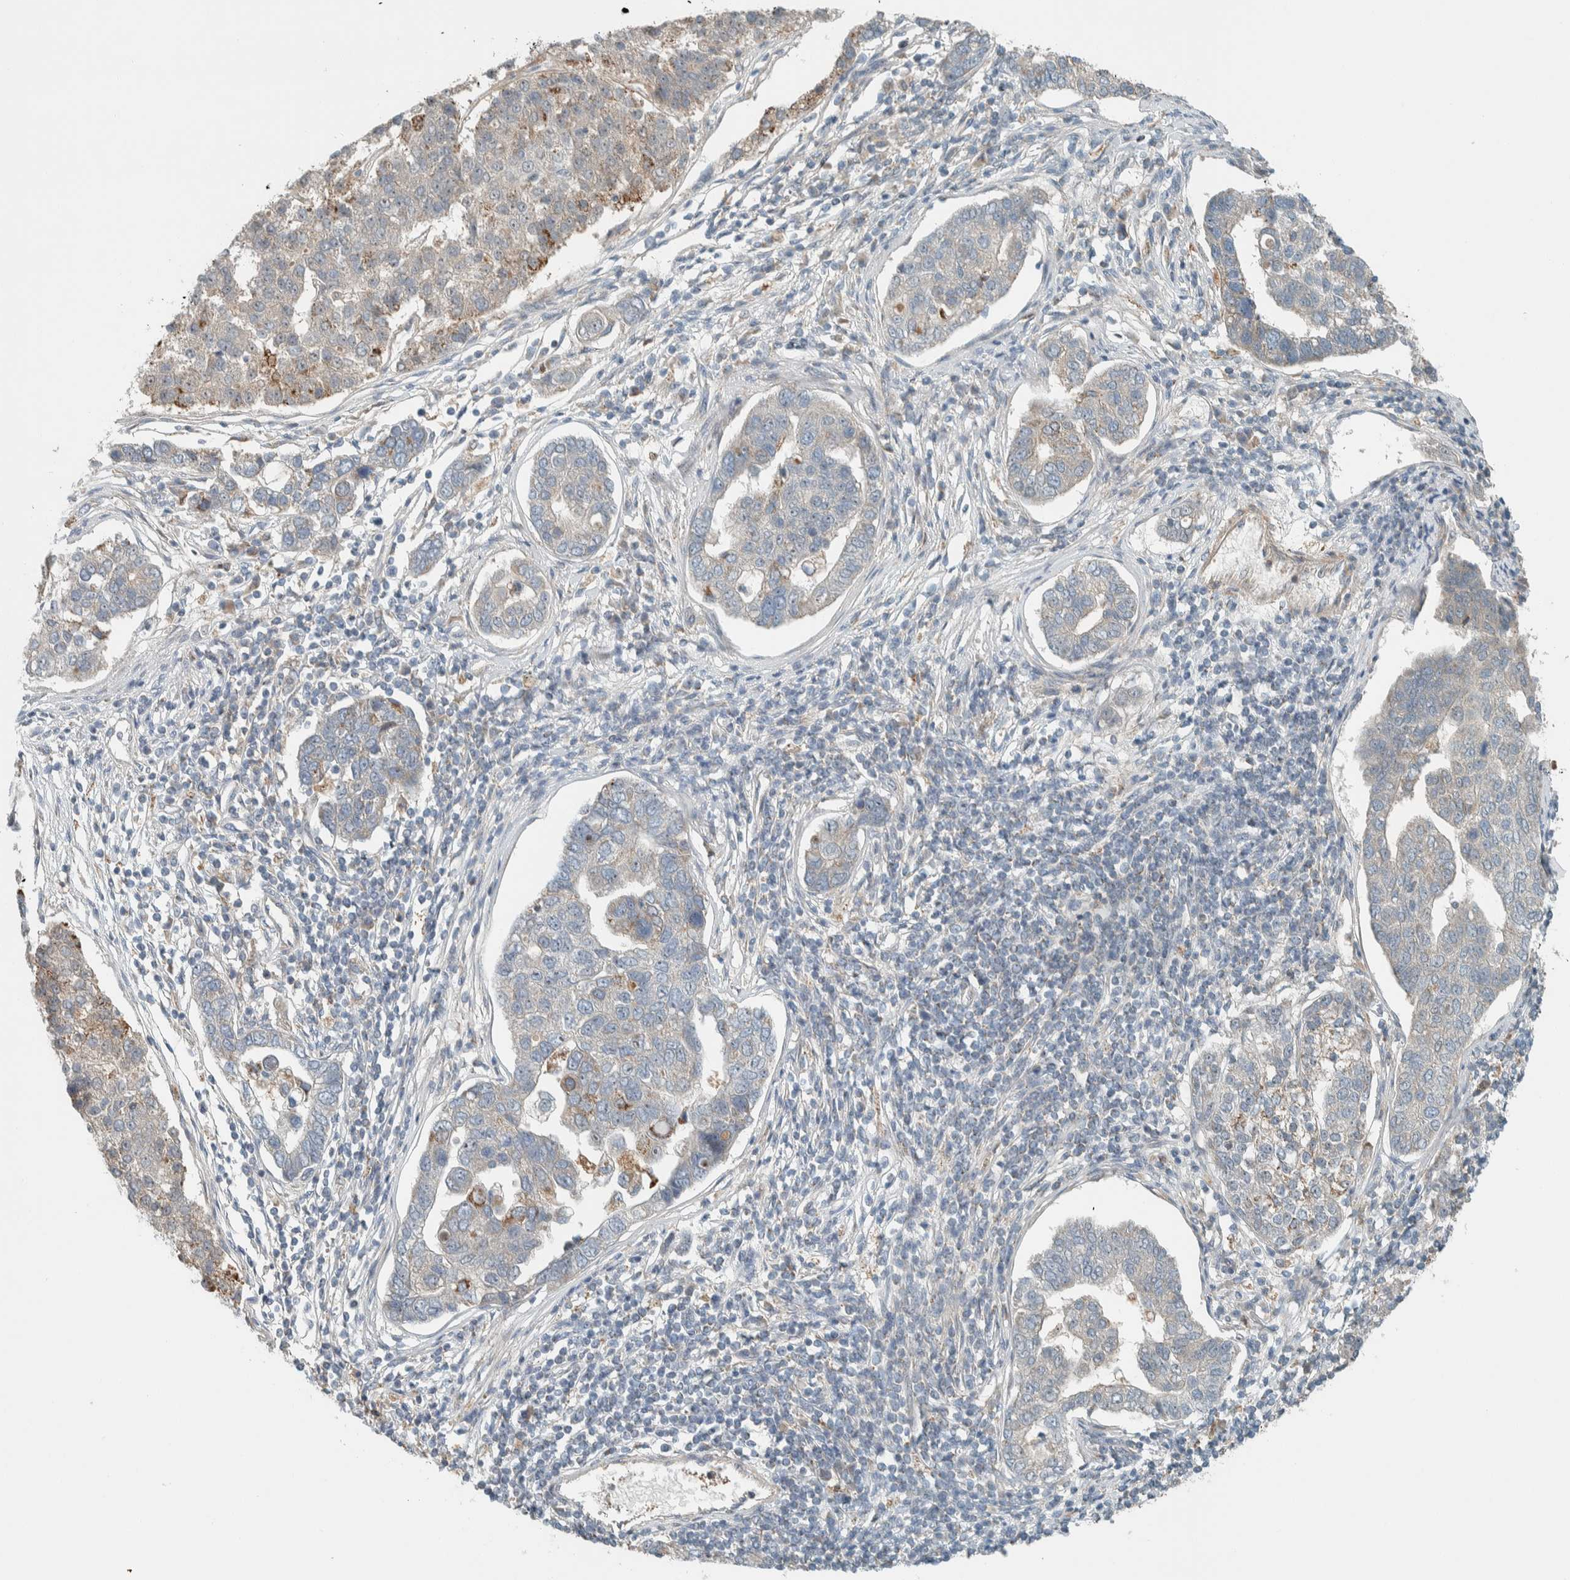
{"staining": {"intensity": "moderate", "quantity": "<25%", "location": "cytoplasmic/membranous"}, "tissue": "pancreatic cancer", "cell_type": "Tumor cells", "image_type": "cancer", "snomed": [{"axis": "morphology", "description": "Adenocarcinoma, NOS"}, {"axis": "topography", "description": "Pancreas"}], "caption": "Immunohistochemistry (IHC) of human adenocarcinoma (pancreatic) exhibits low levels of moderate cytoplasmic/membranous staining in about <25% of tumor cells.", "gene": "SLFN12L", "patient": {"sex": "female", "age": 61}}